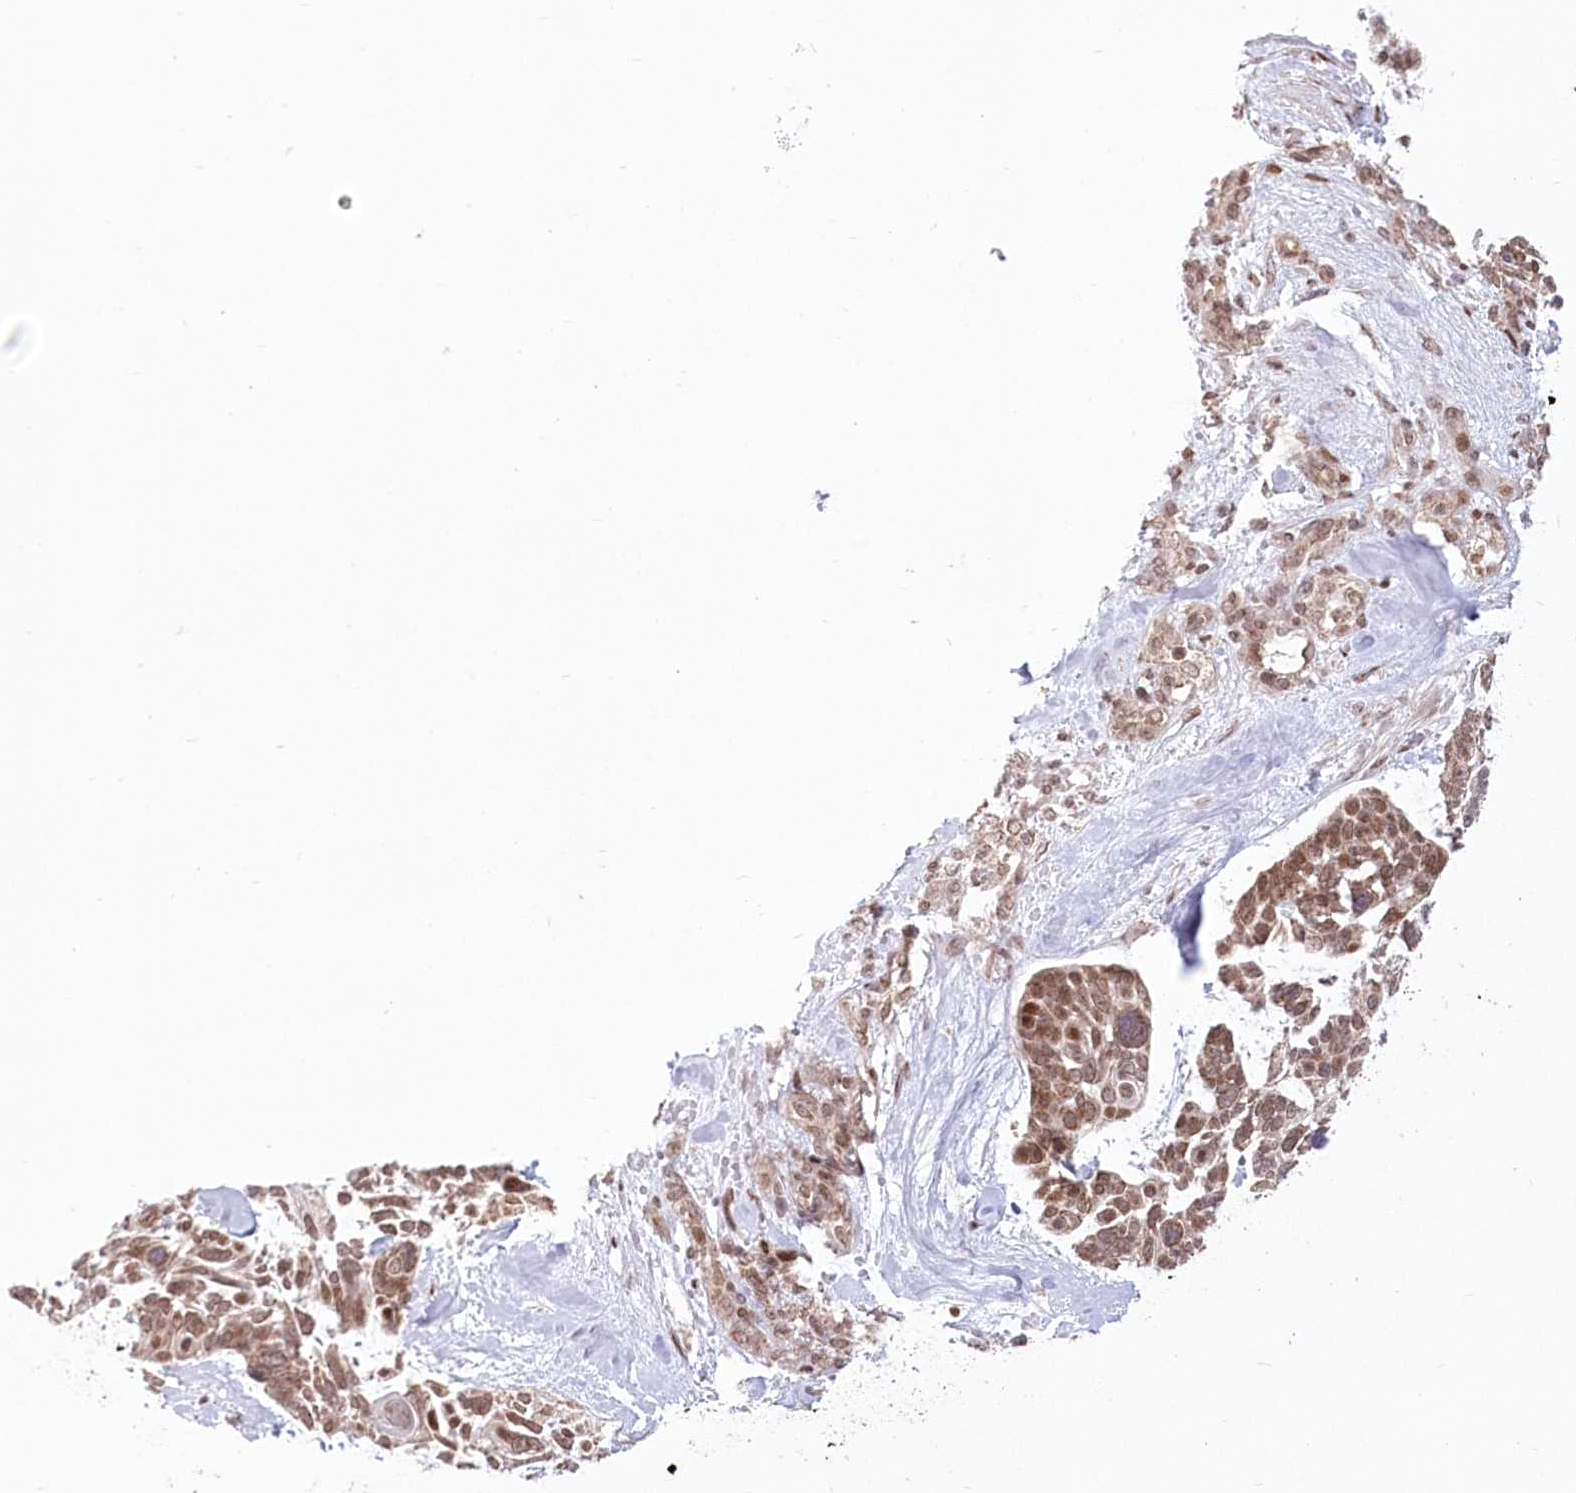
{"staining": {"intensity": "moderate", "quantity": ">75%", "location": "cytoplasmic/membranous,nuclear"}, "tissue": "skin cancer", "cell_type": "Tumor cells", "image_type": "cancer", "snomed": [{"axis": "morphology", "description": "Basal cell carcinoma"}, {"axis": "topography", "description": "Skin"}], "caption": "Skin cancer stained with immunohistochemistry demonstrates moderate cytoplasmic/membranous and nuclear staining in about >75% of tumor cells. (brown staining indicates protein expression, while blue staining denotes nuclei).", "gene": "PYURF", "patient": {"sex": "male", "age": 88}}